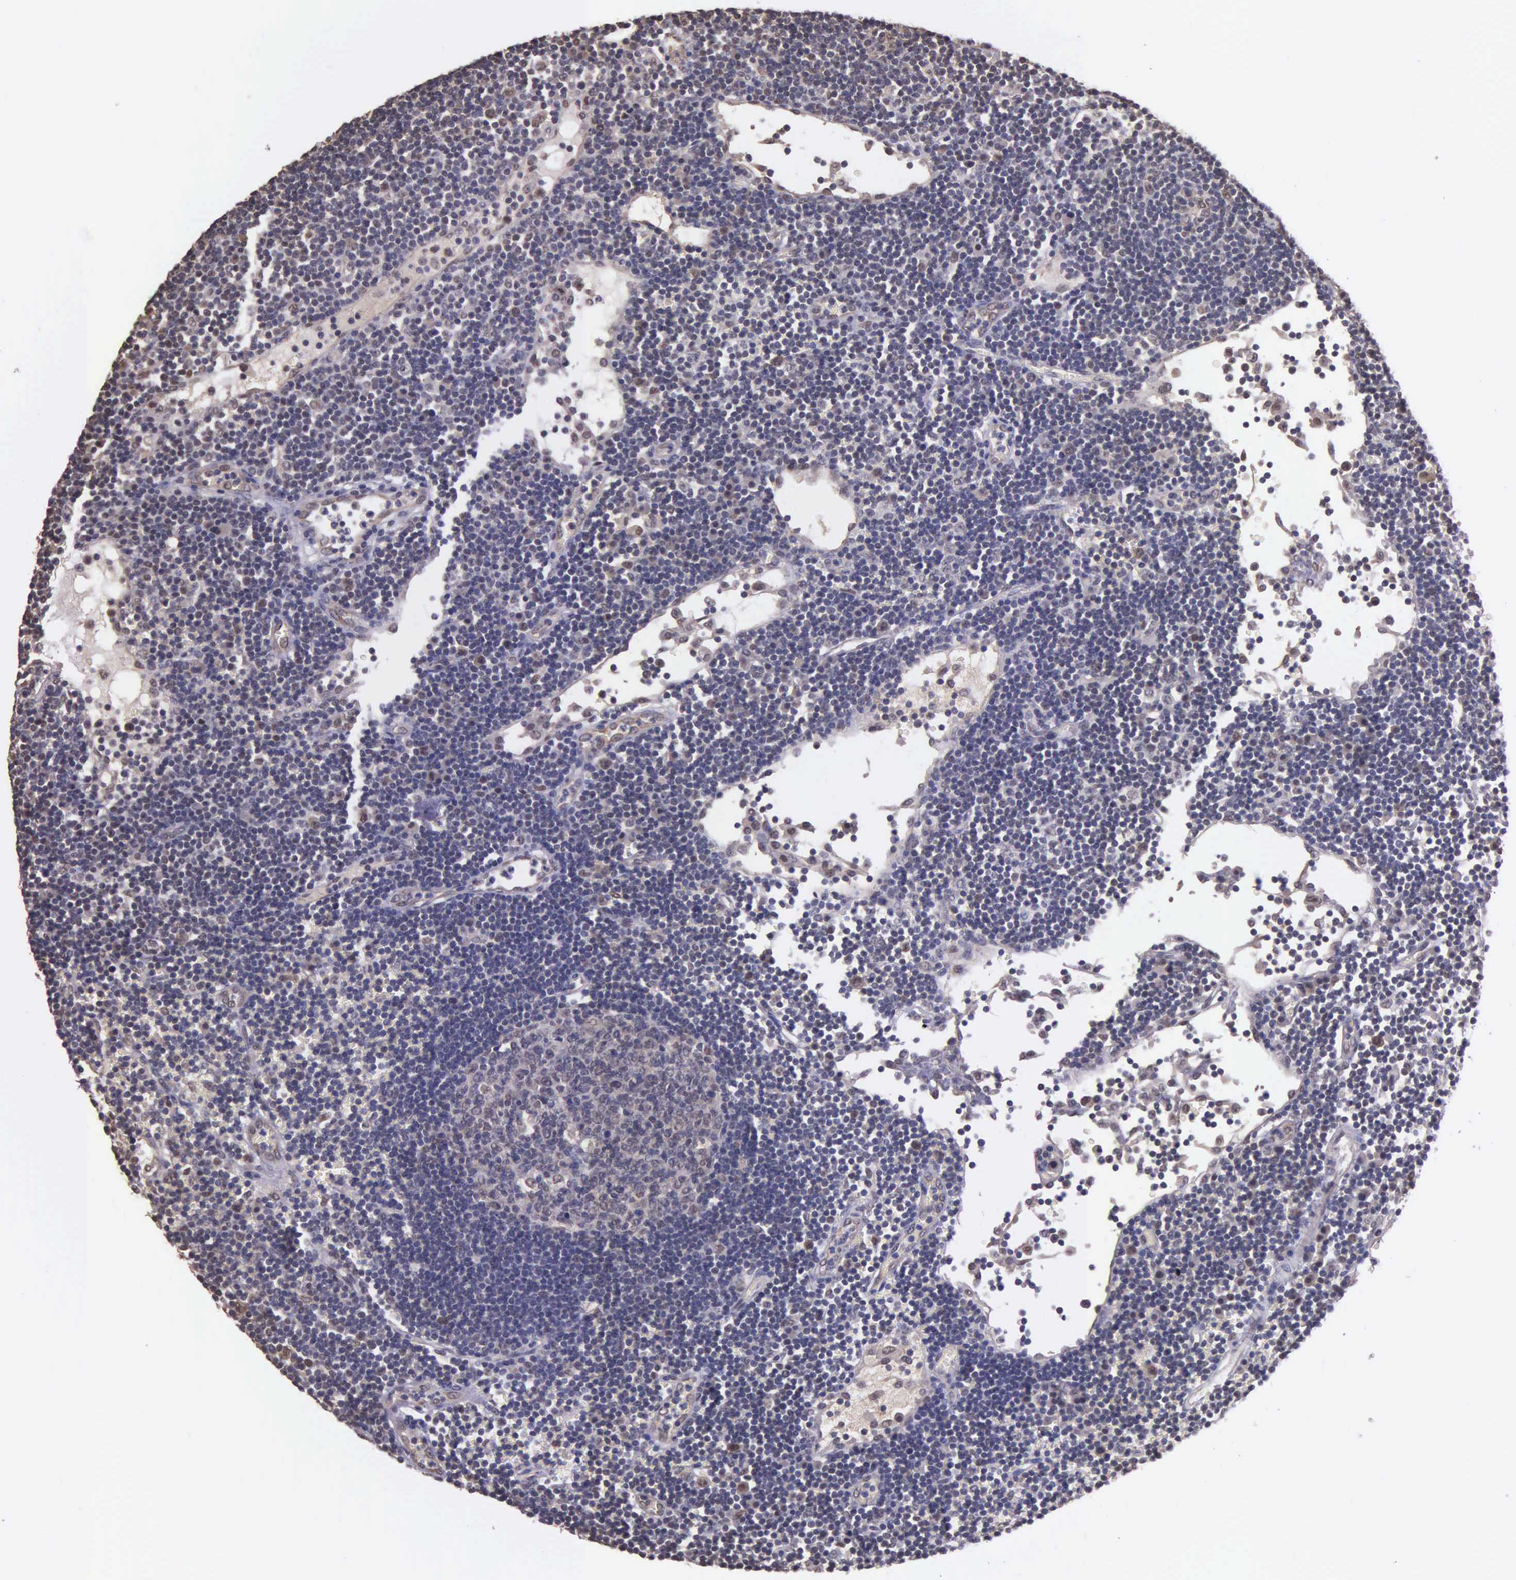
{"staining": {"intensity": "weak", "quantity": "25%-75%", "location": "cytoplasmic/membranous"}, "tissue": "lymph node", "cell_type": "Germinal center cells", "image_type": "normal", "snomed": [{"axis": "morphology", "description": "Normal tissue, NOS"}, {"axis": "topography", "description": "Lymph node"}], "caption": "Protein staining by immunohistochemistry demonstrates weak cytoplasmic/membranous expression in about 25%-75% of germinal center cells in benign lymph node.", "gene": "PSMC1", "patient": {"sex": "male", "age": 54}}